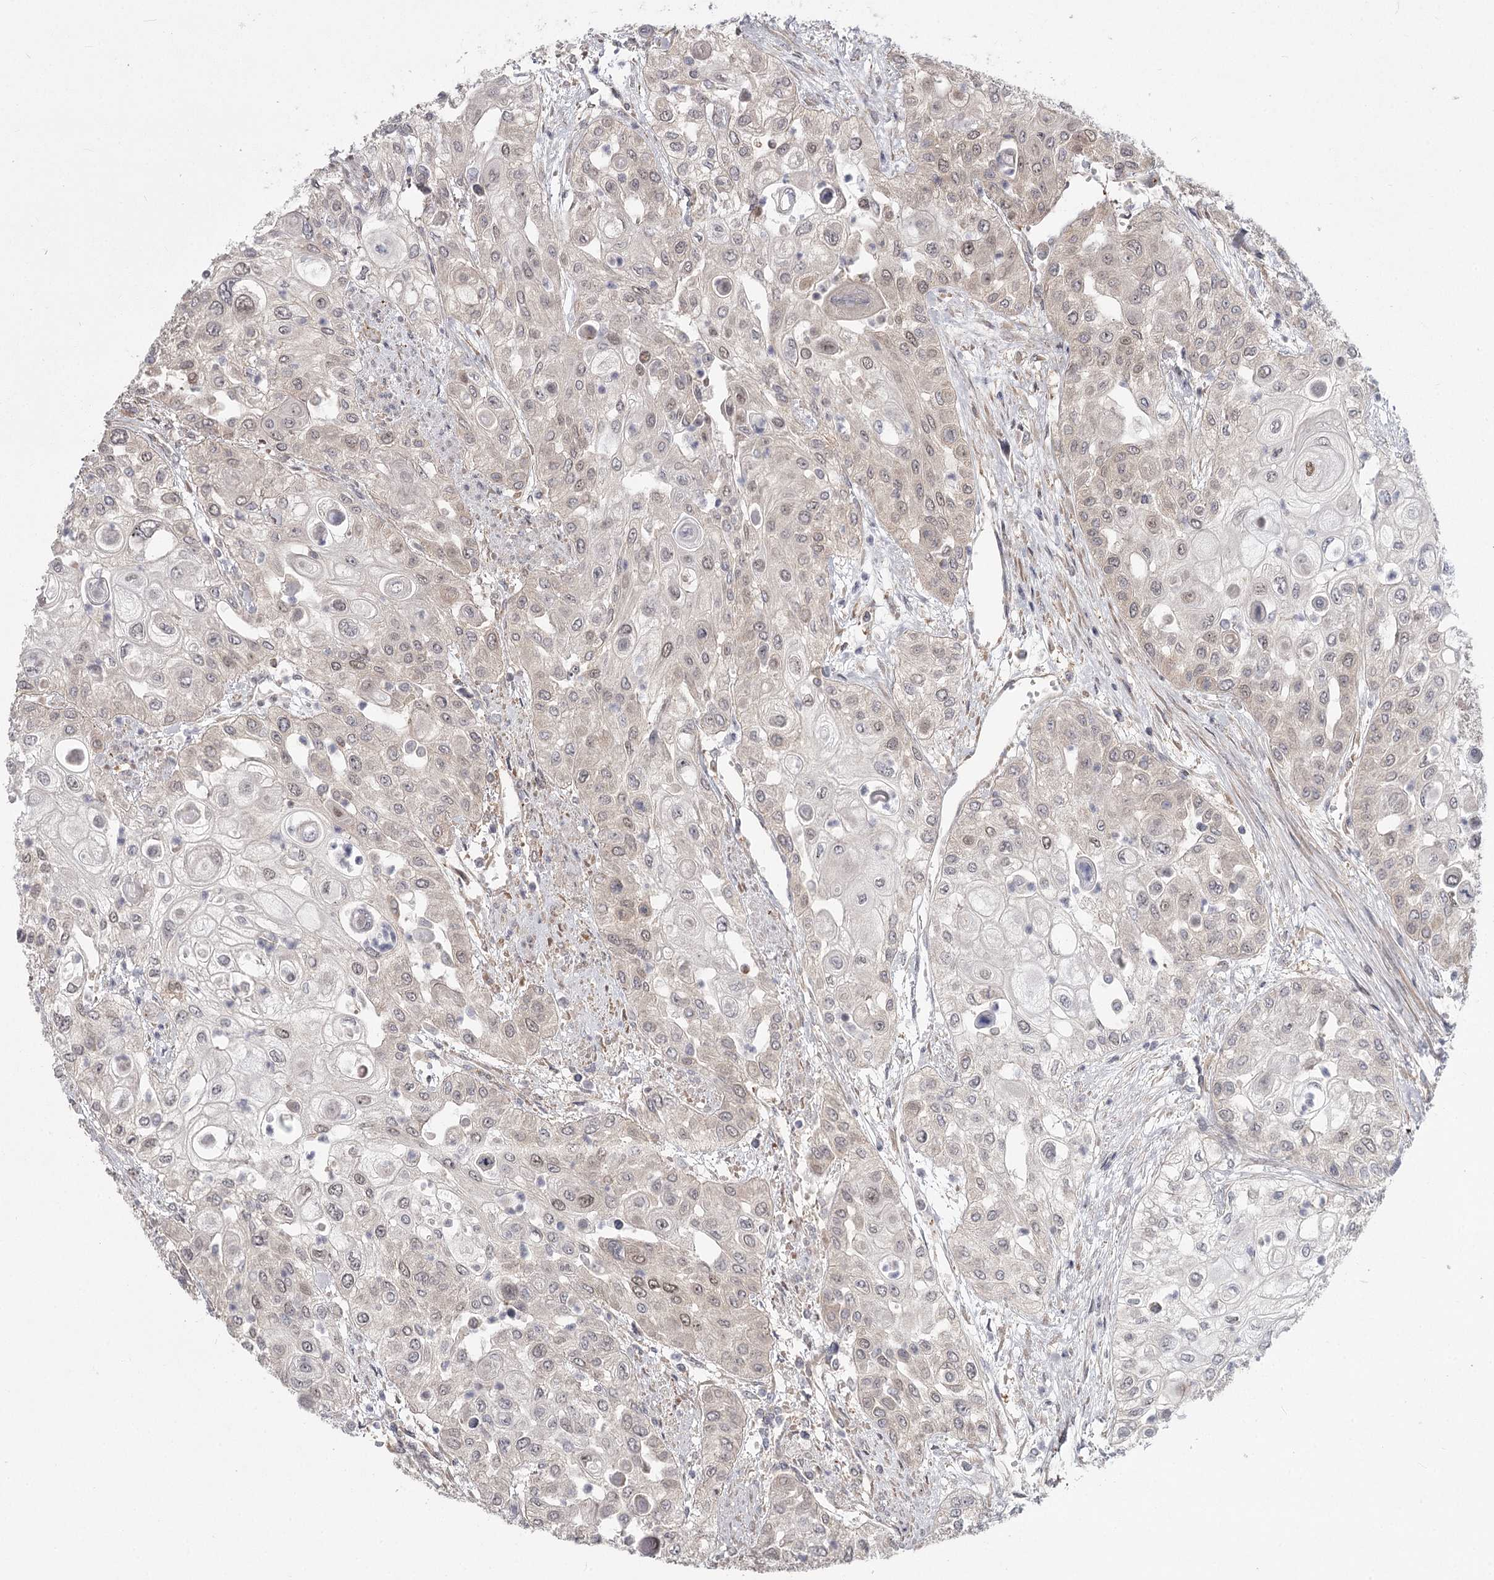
{"staining": {"intensity": "weak", "quantity": "<25%", "location": "nuclear"}, "tissue": "urothelial cancer", "cell_type": "Tumor cells", "image_type": "cancer", "snomed": [{"axis": "morphology", "description": "Urothelial carcinoma, High grade"}, {"axis": "topography", "description": "Urinary bladder"}], "caption": "High power microscopy micrograph of an immunohistochemistry micrograph of urothelial cancer, revealing no significant expression in tumor cells.", "gene": "CCNG2", "patient": {"sex": "female", "age": 79}}